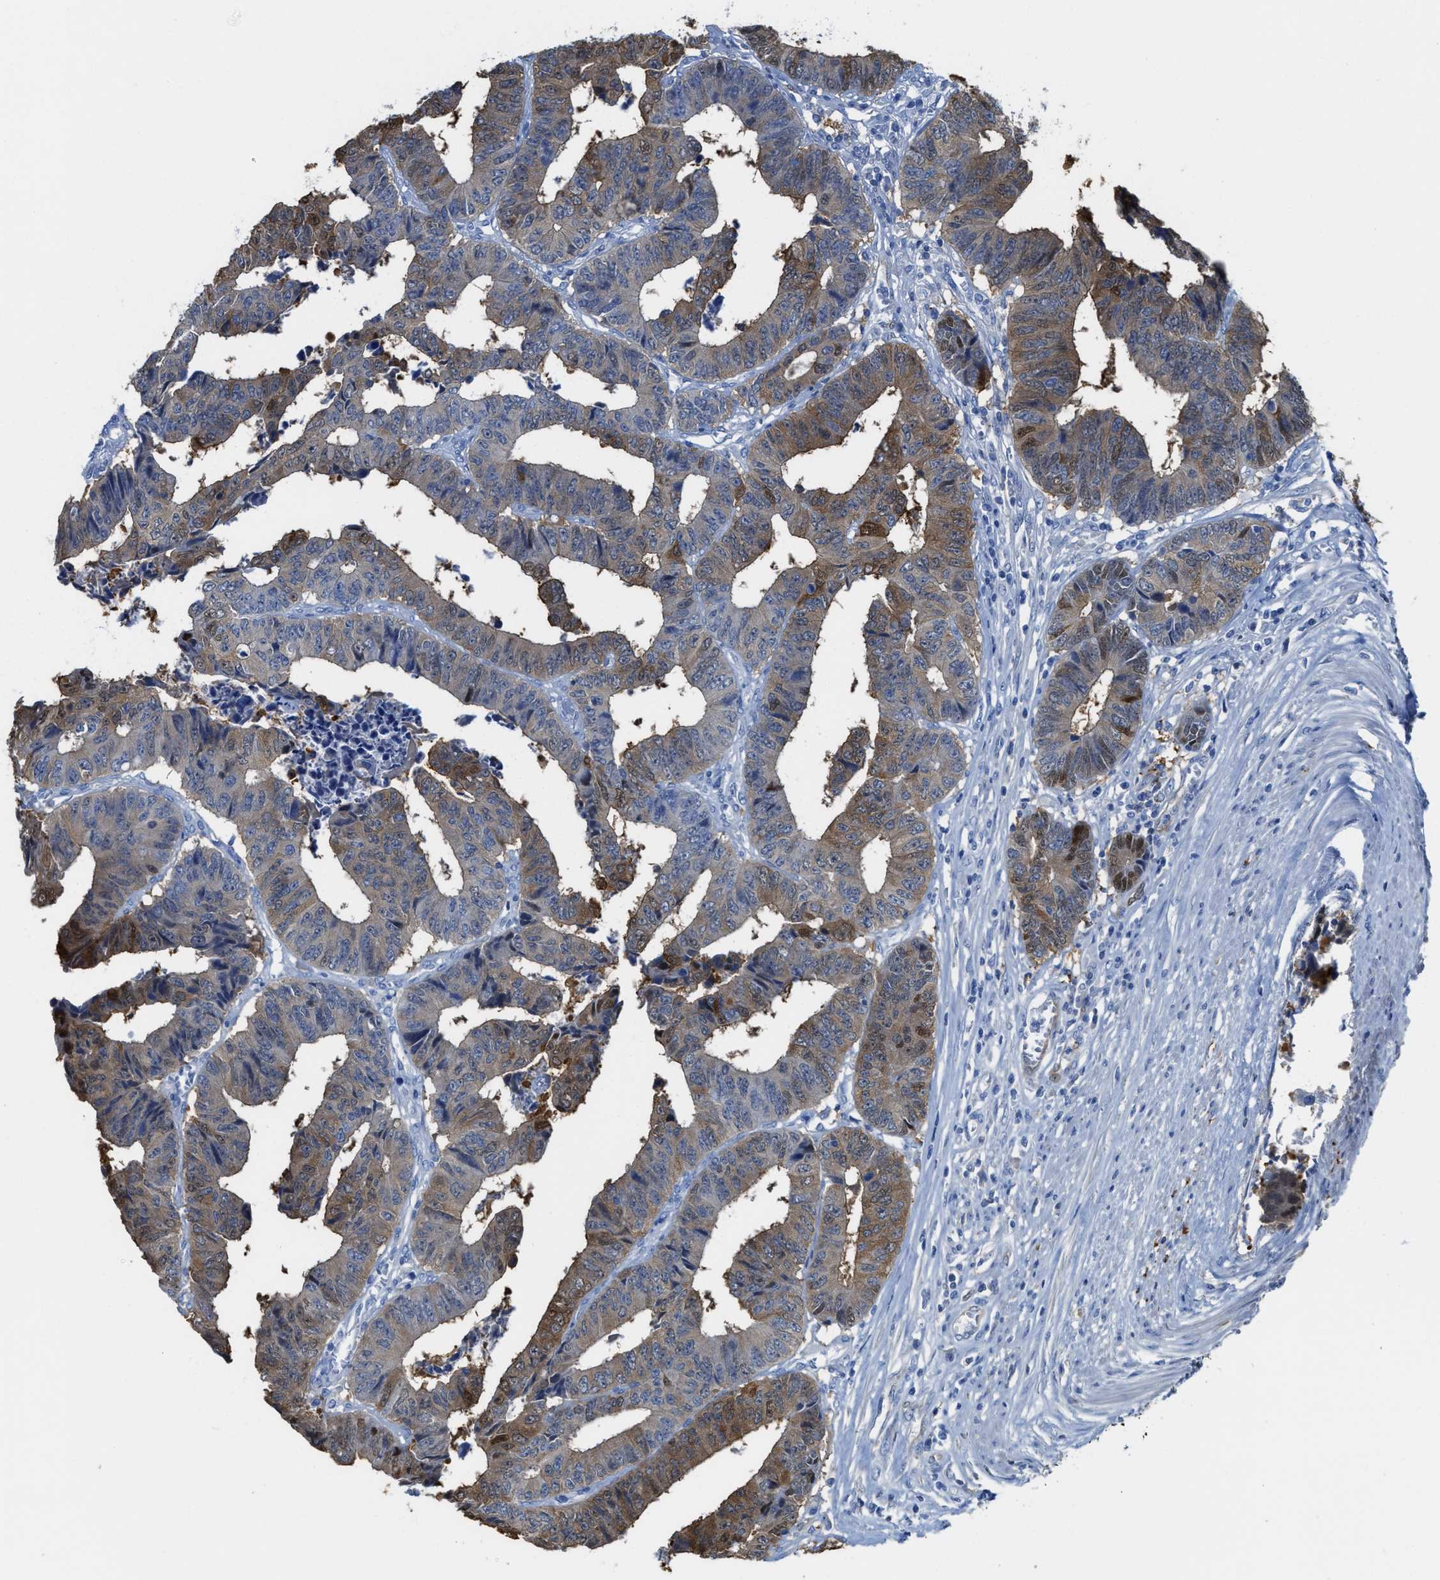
{"staining": {"intensity": "moderate", "quantity": "25%-75%", "location": "cytoplasmic/membranous,nuclear"}, "tissue": "colorectal cancer", "cell_type": "Tumor cells", "image_type": "cancer", "snomed": [{"axis": "morphology", "description": "Adenocarcinoma, NOS"}, {"axis": "topography", "description": "Rectum"}], "caption": "Immunohistochemical staining of human colorectal cancer (adenocarcinoma) shows medium levels of moderate cytoplasmic/membranous and nuclear protein staining in approximately 25%-75% of tumor cells.", "gene": "ASS1", "patient": {"sex": "male", "age": 84}}